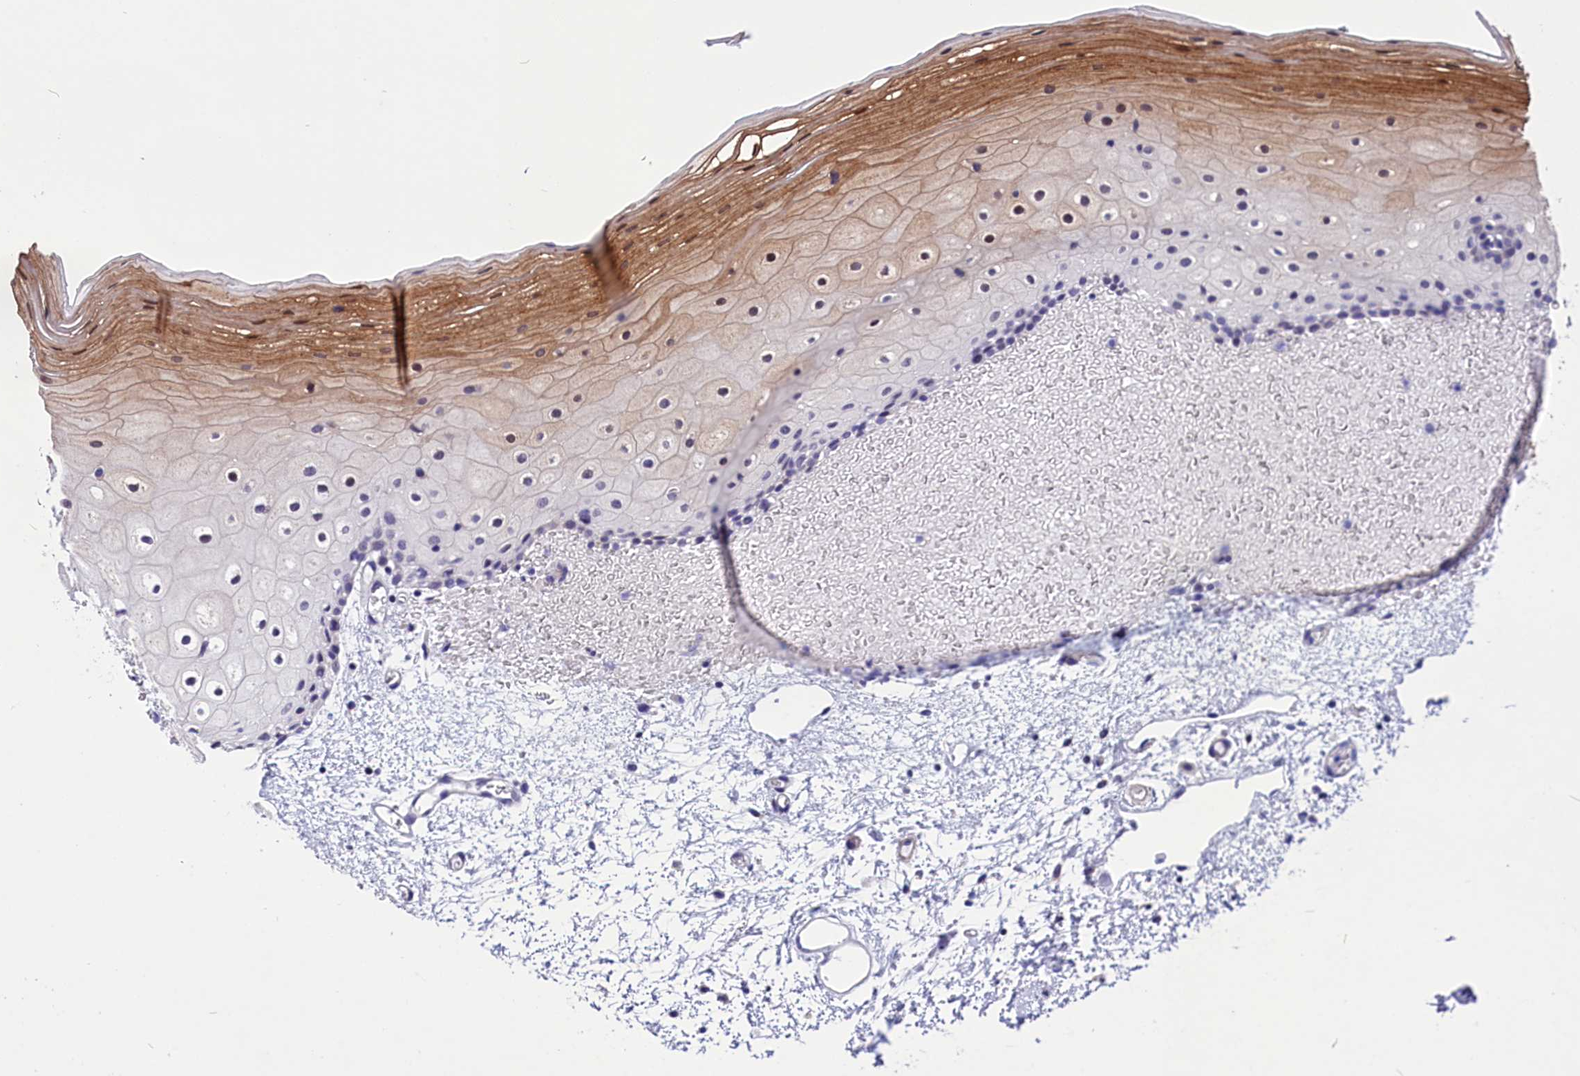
{"staining": {"intensity": "strong", "quantity": "<25%", "location": "cytoplasmic/membranous"}, "tissue": "oral mucosa", "cell_type": "Squamous epithelial cells", "image_type": "normal", "snomed": [{"axis": "morphology", "description": "Normal tissue, NOS"}, {"axis": "topography", "description": "Oral tissue"}], "caption": "A medium amount of strong cytoplasmic/membranous staining is appreciated in approximately <25% of squamous epithelial cells in normal oral mucosa.", "gene": "SCD5", "patient": {"sex": "female", "age": 70}}